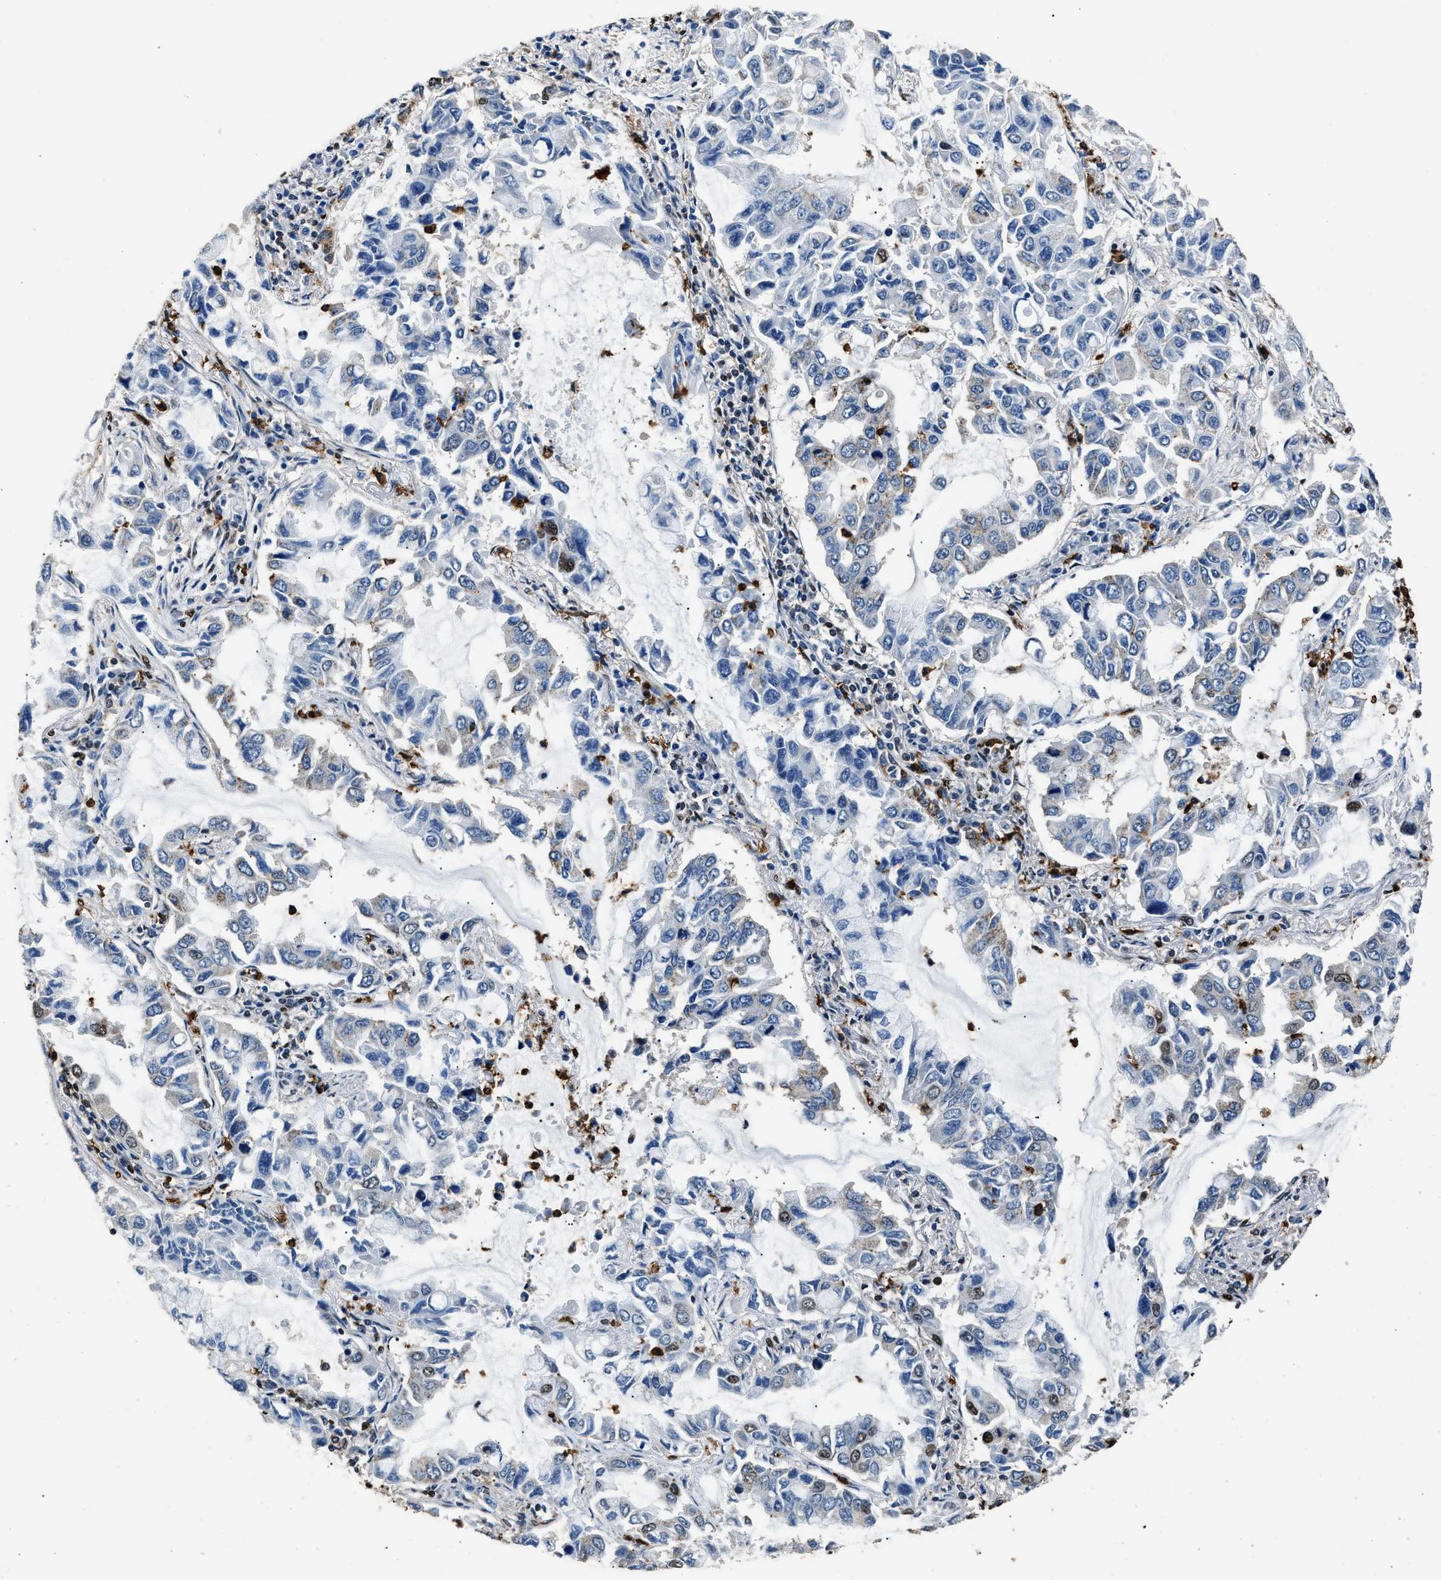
{"staining": {"intensity": "negative", "quantity": "none", "location": "none"}, "tissue": "lung cancer", "cell_type": "Tumor cells", "image_type": "cancer", "snomed": [{"axis": "morphology", "description": "Adenocarcinoma, NOS"}, {"axis": "topography", "description": "Lung"}], "caption": "Immunohistochemistry (IHC) image of human adenocarcinoma (lung) stained for a protein (brown), which demonstrates no positivity in tumor cells.", "gene": "SAFB", "patient": {"sex": "male", "age": 64}}